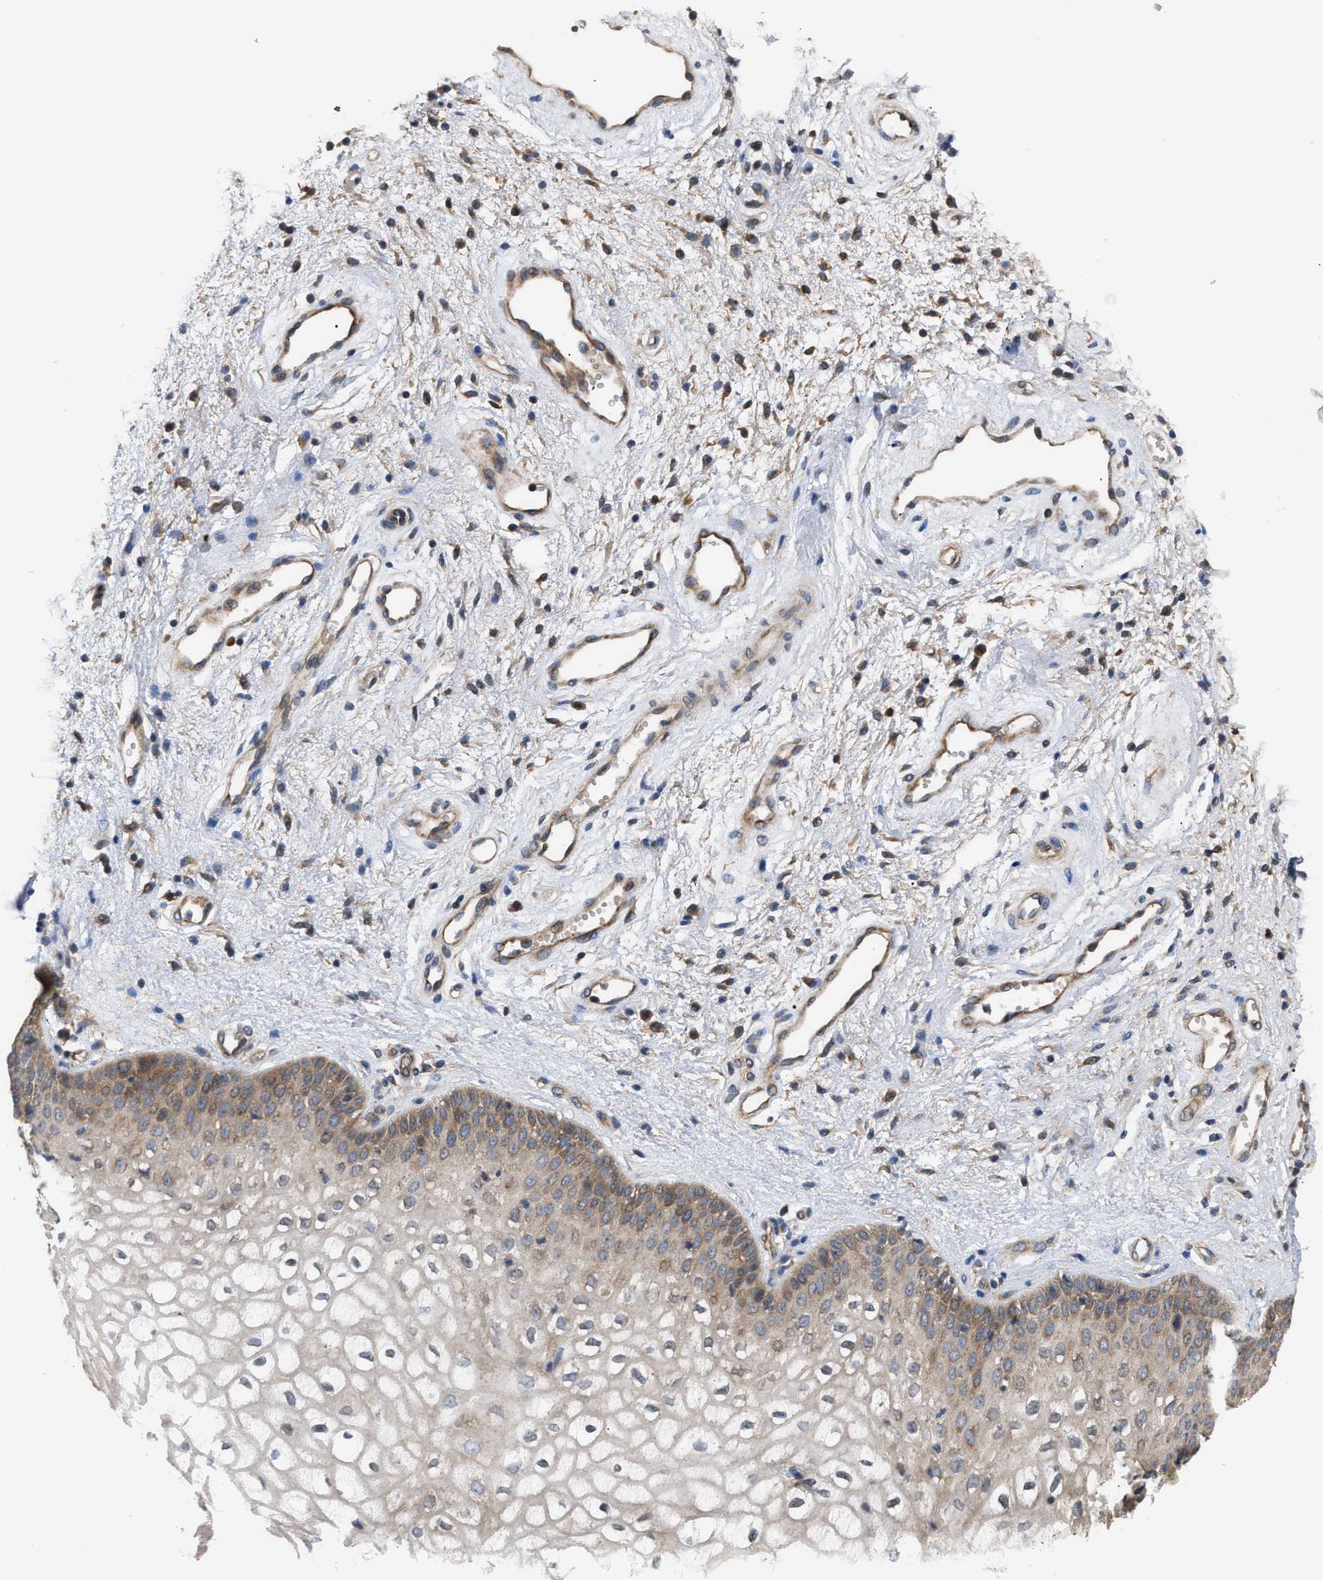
{"staining": {"intensity": "moderate", "quantity": ">75%", "location": "cytoplasmic/membranous"}, "tissue": "vagina", "cell_type": "Squamous epithelial cells", "image_type": "normal", "snomed": [{"axis": "morphology", "description": "Normal tissue, NOS"}, {"axis": "topography", "description": "Vagina"}], "caption": "Immunohistochemical staining of unremarkable vagina exhibits moderate cytoplasmic/membranous protein positivity in approximately >75% of squamous epithelial cells.", "gene": "LAPTM4B", "patient": {"sex": "female", "age": 34}}